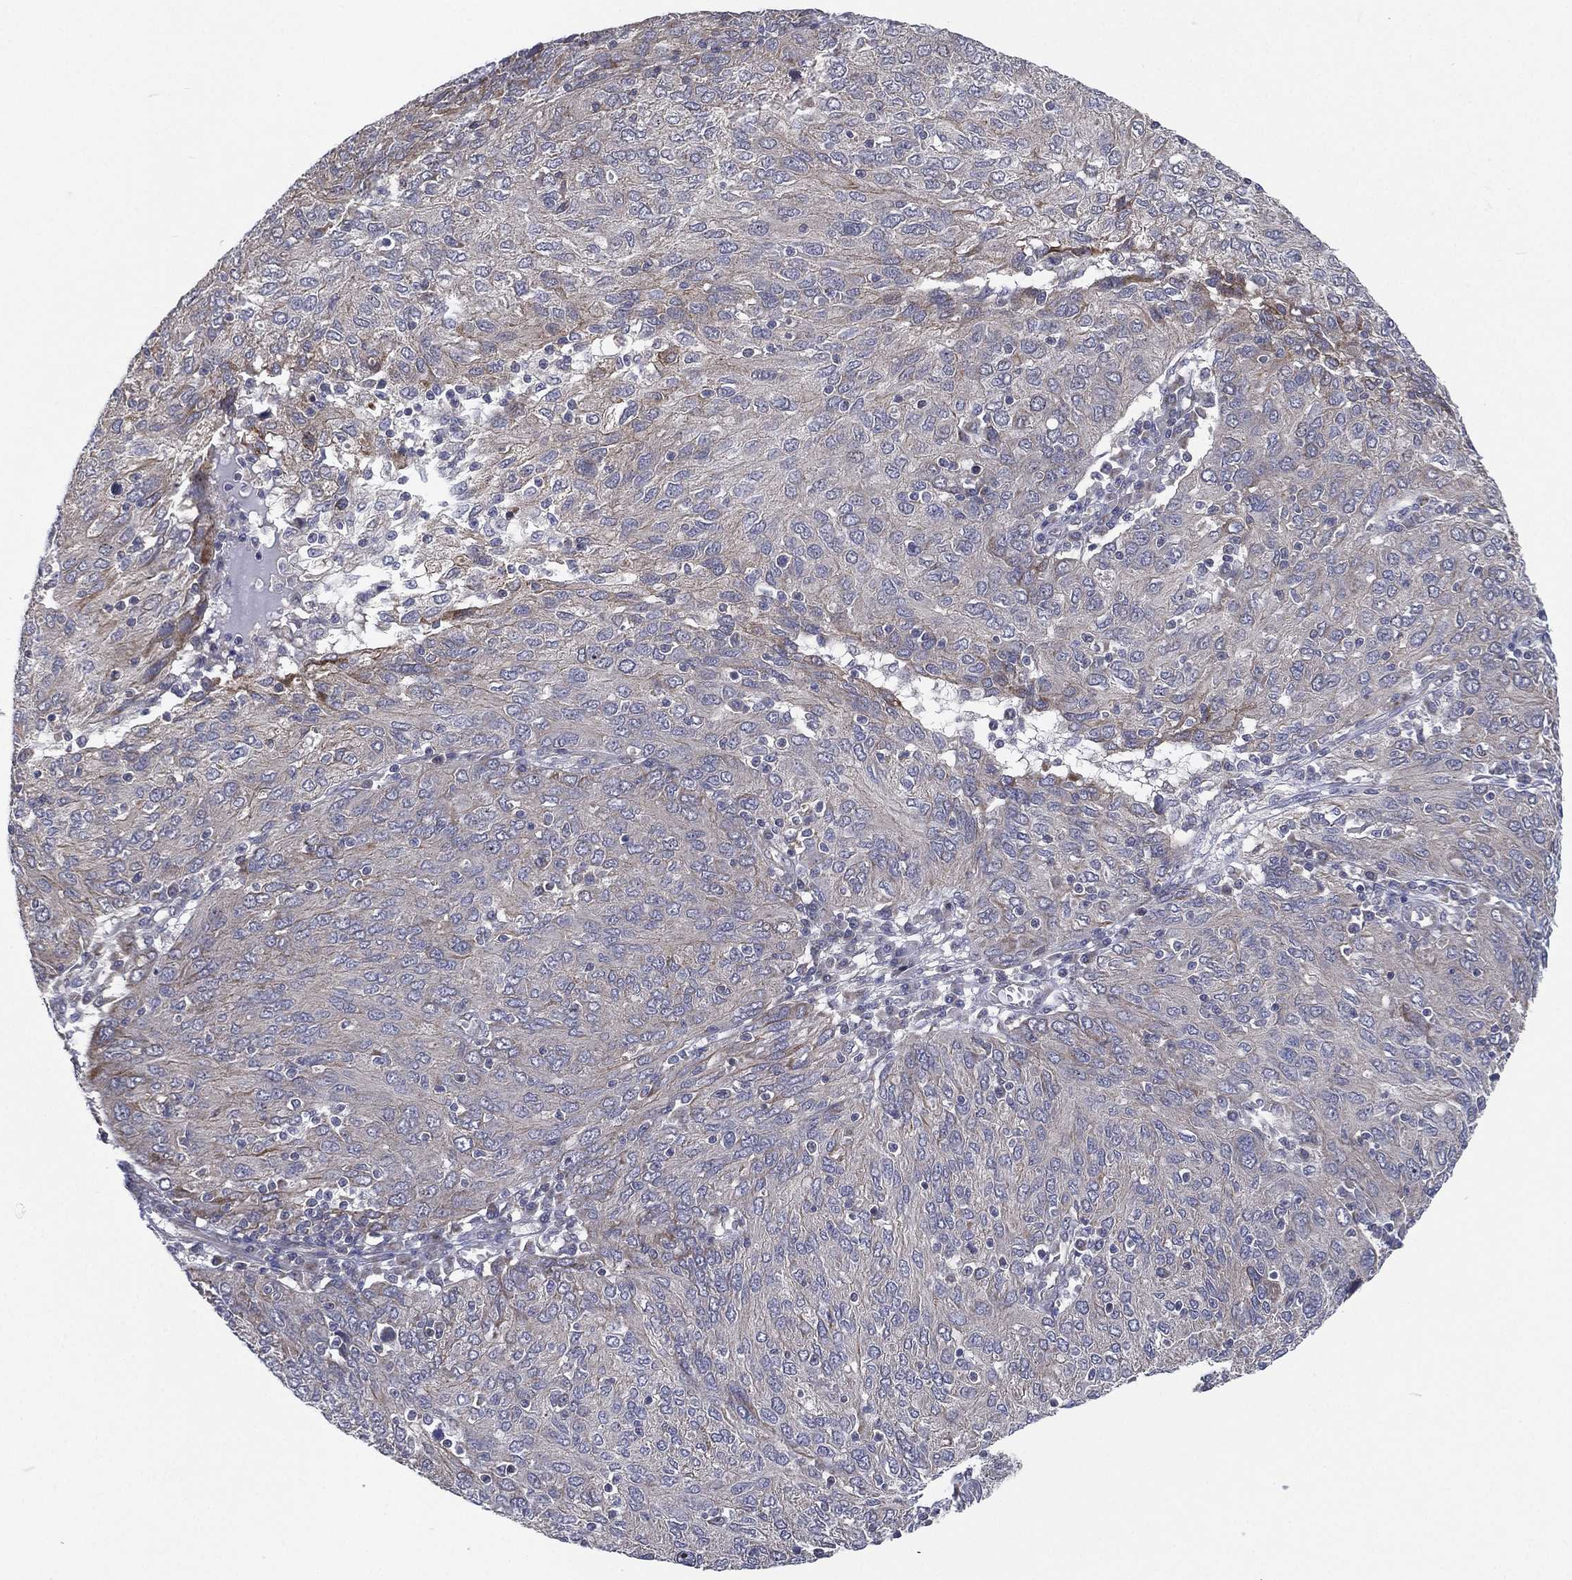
{"staining": {"intensity": "weak", "quantity": "<25%", "location": "cytoplasmic/membranous"}, "tissue": "ovarian cancer", "cell_type": "Tumor cells", "image_type": "cancer", "snomed": [{"axis": "morphology", "description": "Carcinoma, endometroid"}, {"axis": "topography", "description": "Ovary"}], "caption": "This is a image of immunohistochemistry (IHC) staining of ovarian endometroid carcinoma, which shows no expression in tumor cells. (Immunohistochemistry (ihc), brightfield microscopy, high magnification).", "gene": "KAT14", "patient": {"sex": "female", "age": 50}}